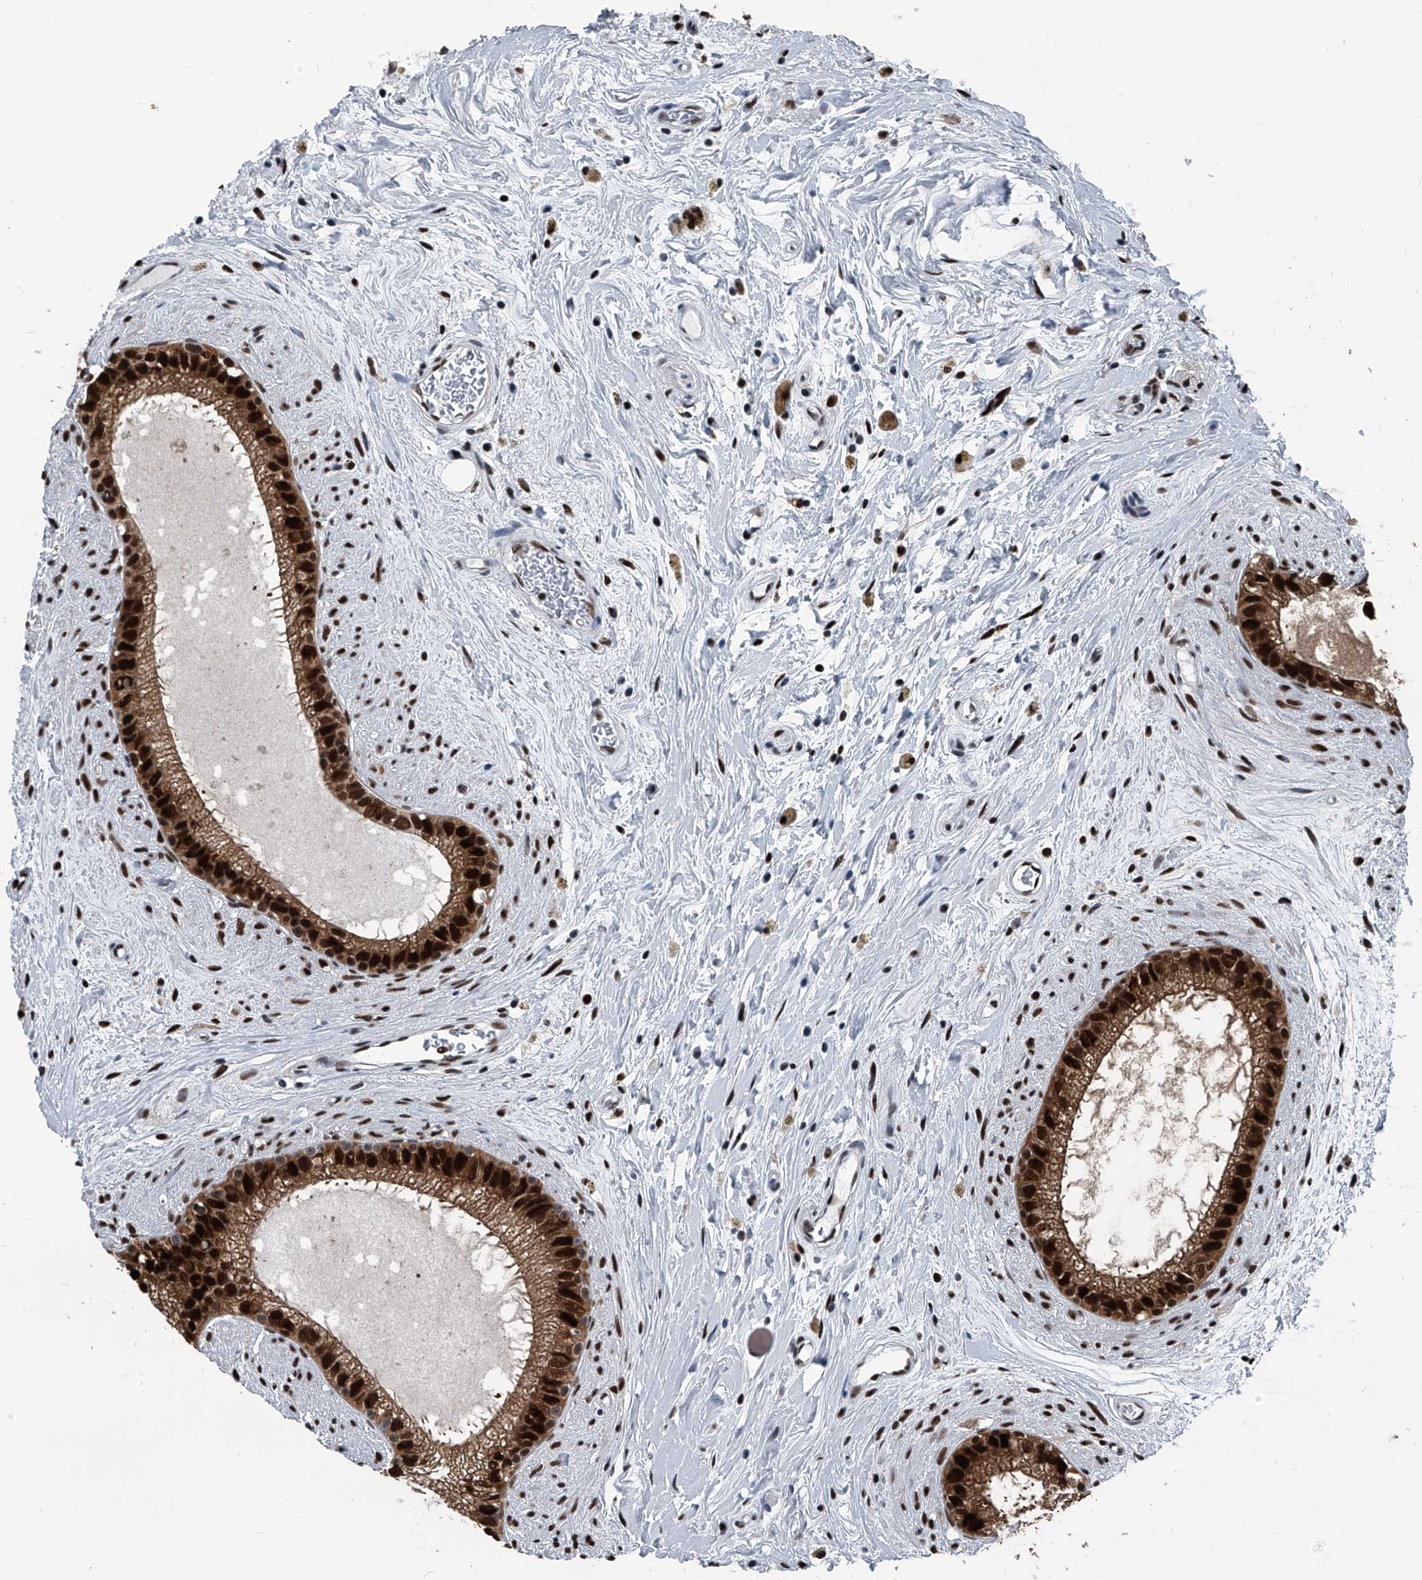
{"staining": {"intensity": "strong", "quantity": ">75%", "location": "cytoplasmic/membranous,nuclear"}, "tissue": "epididymis", "cell_type": "Glandular cells", "image_type": "normal", "snomed": [{"axis": "morphology", "description": "Normal tissue, NOS"}, {"axis": "topography", "description": "Epididymis"}], "caption": "Glandular cells exhibit high levels of strong cytoplasmic/membranous,nuclear expression in approximately >75% of cells in normal human epididymis. (DAB (3,3'-diaminobenzidine) IHC, brown staining for protein, blue staining for nuclei).", "gene": "FKBP5", "patient": {"sex": "male", "age": 80}}